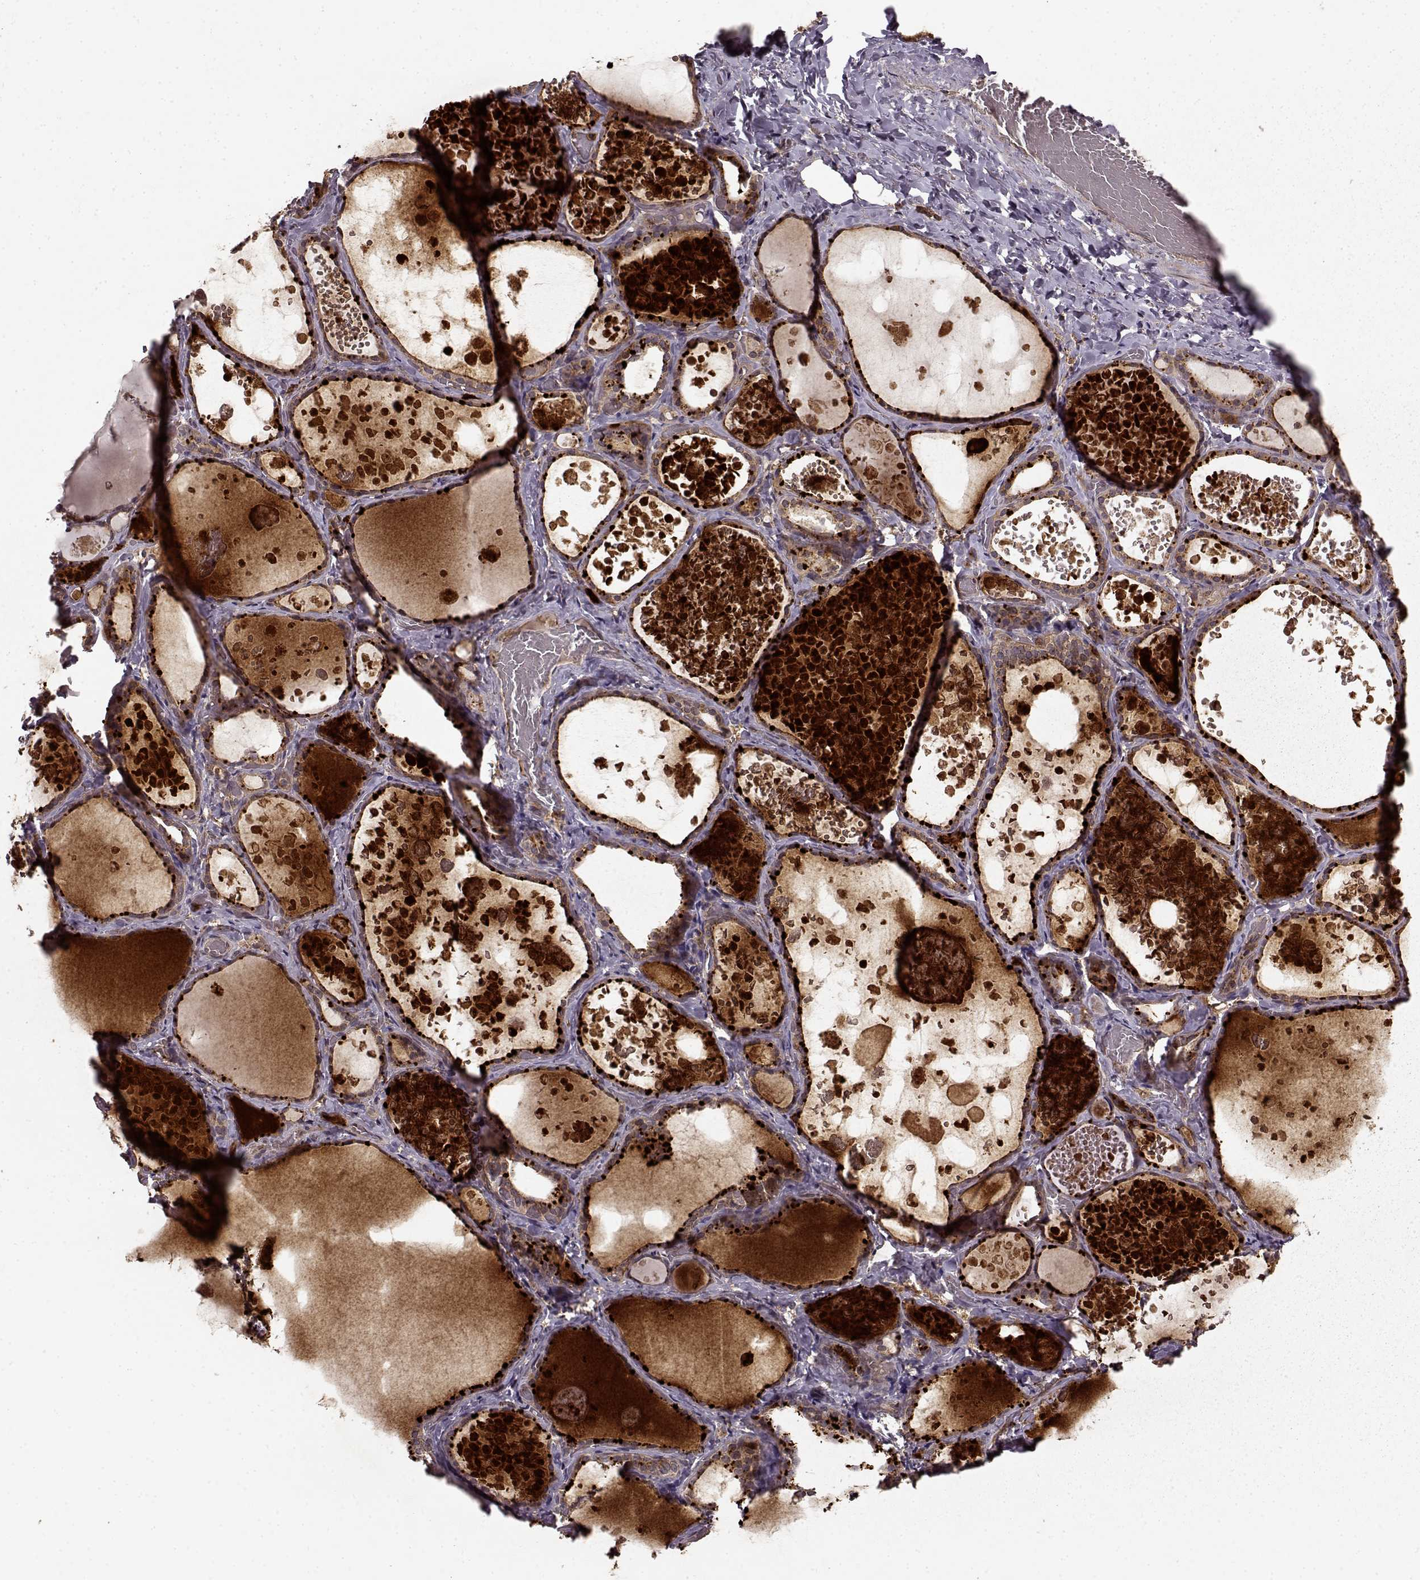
{"staining": {"intensity": "weak", "quantity": ">75%", "location": "cytoplasmic/membranous"}, "tissue": "thyroid gland", "cell_type": "Glandular cells", "image_type": "normal", "snomed": [{"axis": "morphology", "description": "Normal tissue, NOS"}, {"axis": "topography", "description": "Thyroid gland"}], "caption": "Protein expression analysis of normal thyroid gland displays weak cytoplasmic/membranous expression in about >75% of glandular cells.", "gene": "IFRD2", "patient": {"sex": "female", "age": 56}}